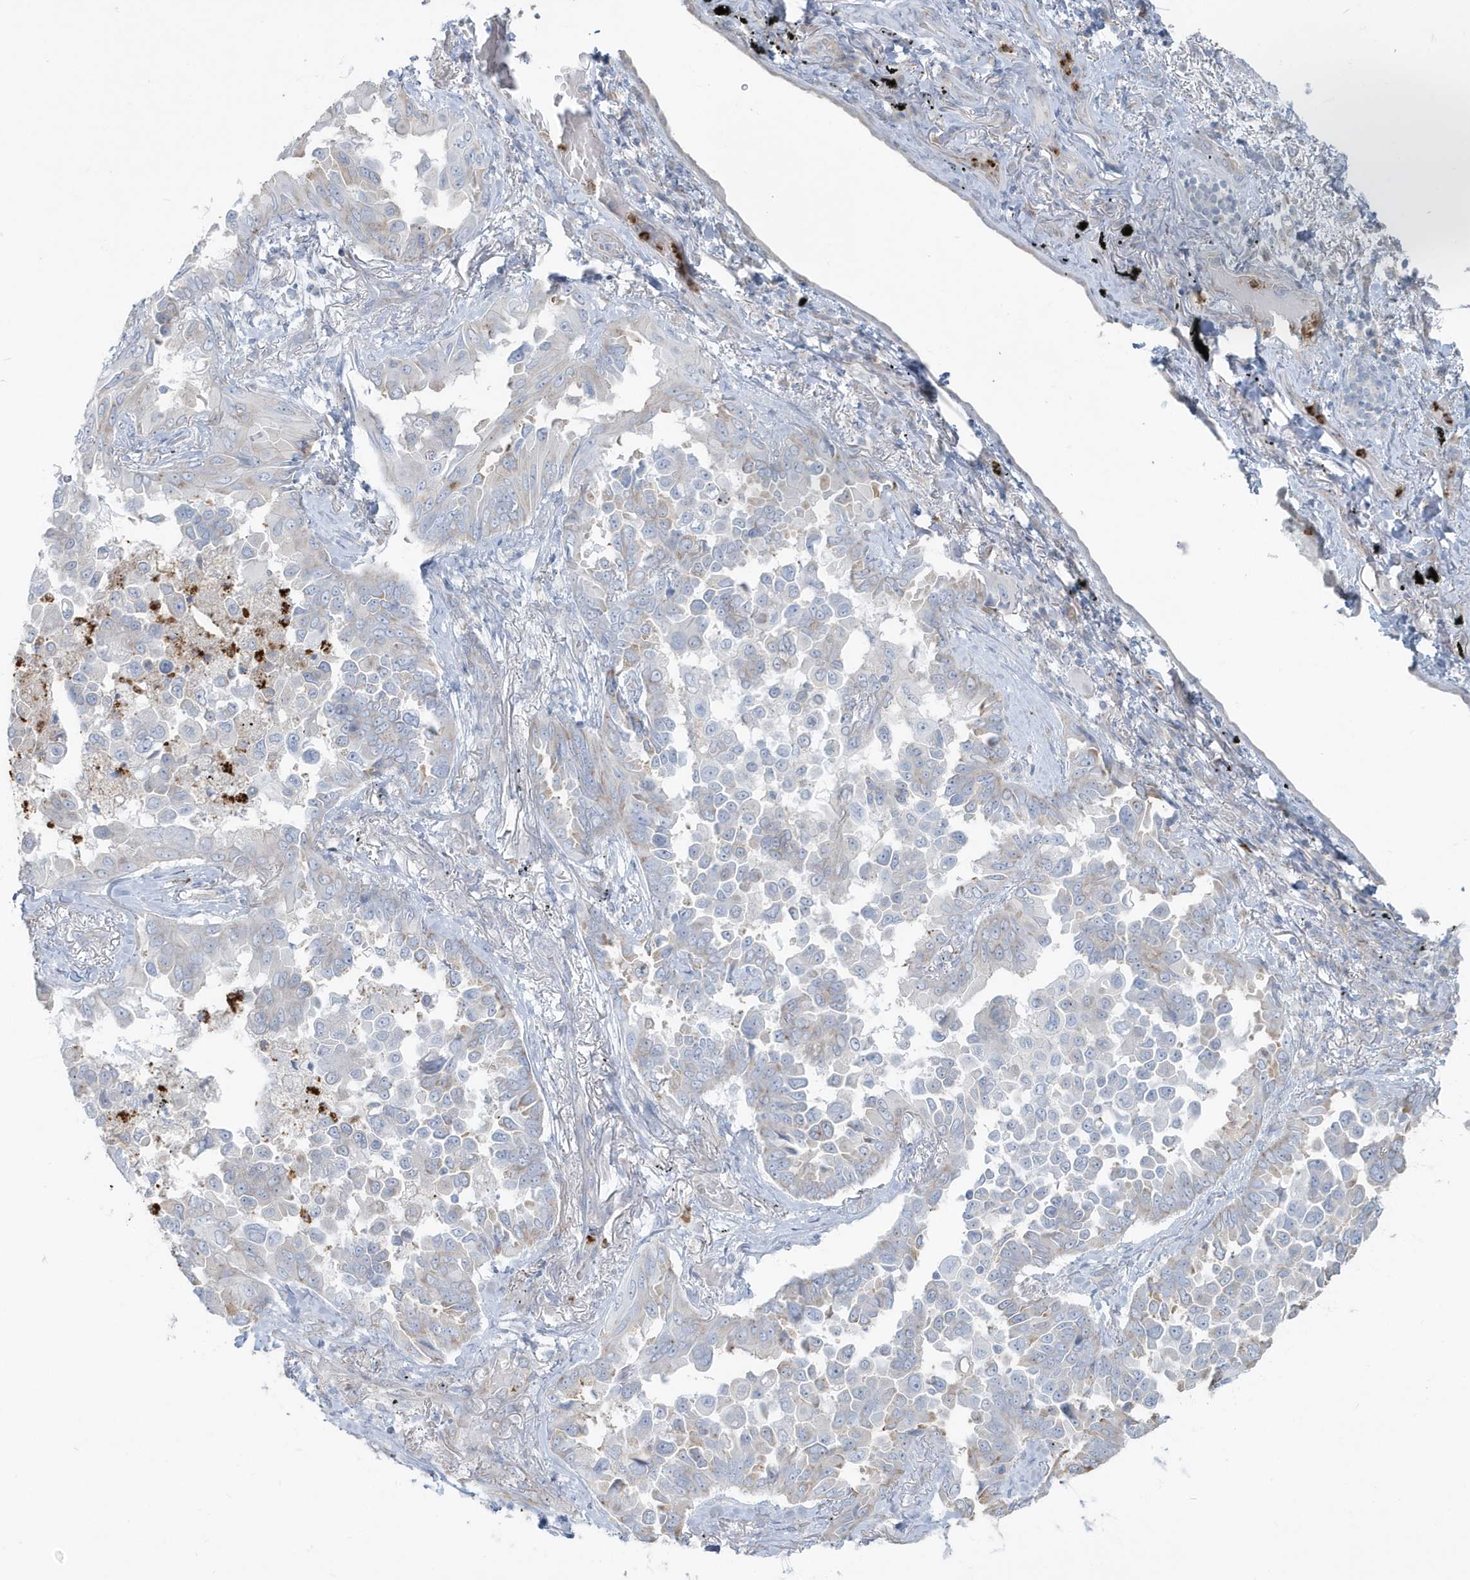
{"staining": {"intensity": "negative", "quantity": "none", "location": "none"}, "tissue": "lung cancer", "cell_type": "Tumor cells", "image_type": "cancer", "snomed": [{"axis": "morphology", "description": "Adenocarcinoma, NOS"}, {"axis": "topography", "description": "Lung"}], "caption": "Image shows no protein staining in tumor cells of lung cancer tissue.", "gene": "CCNJ", "patient": {"sex": "female", "age": 67}}